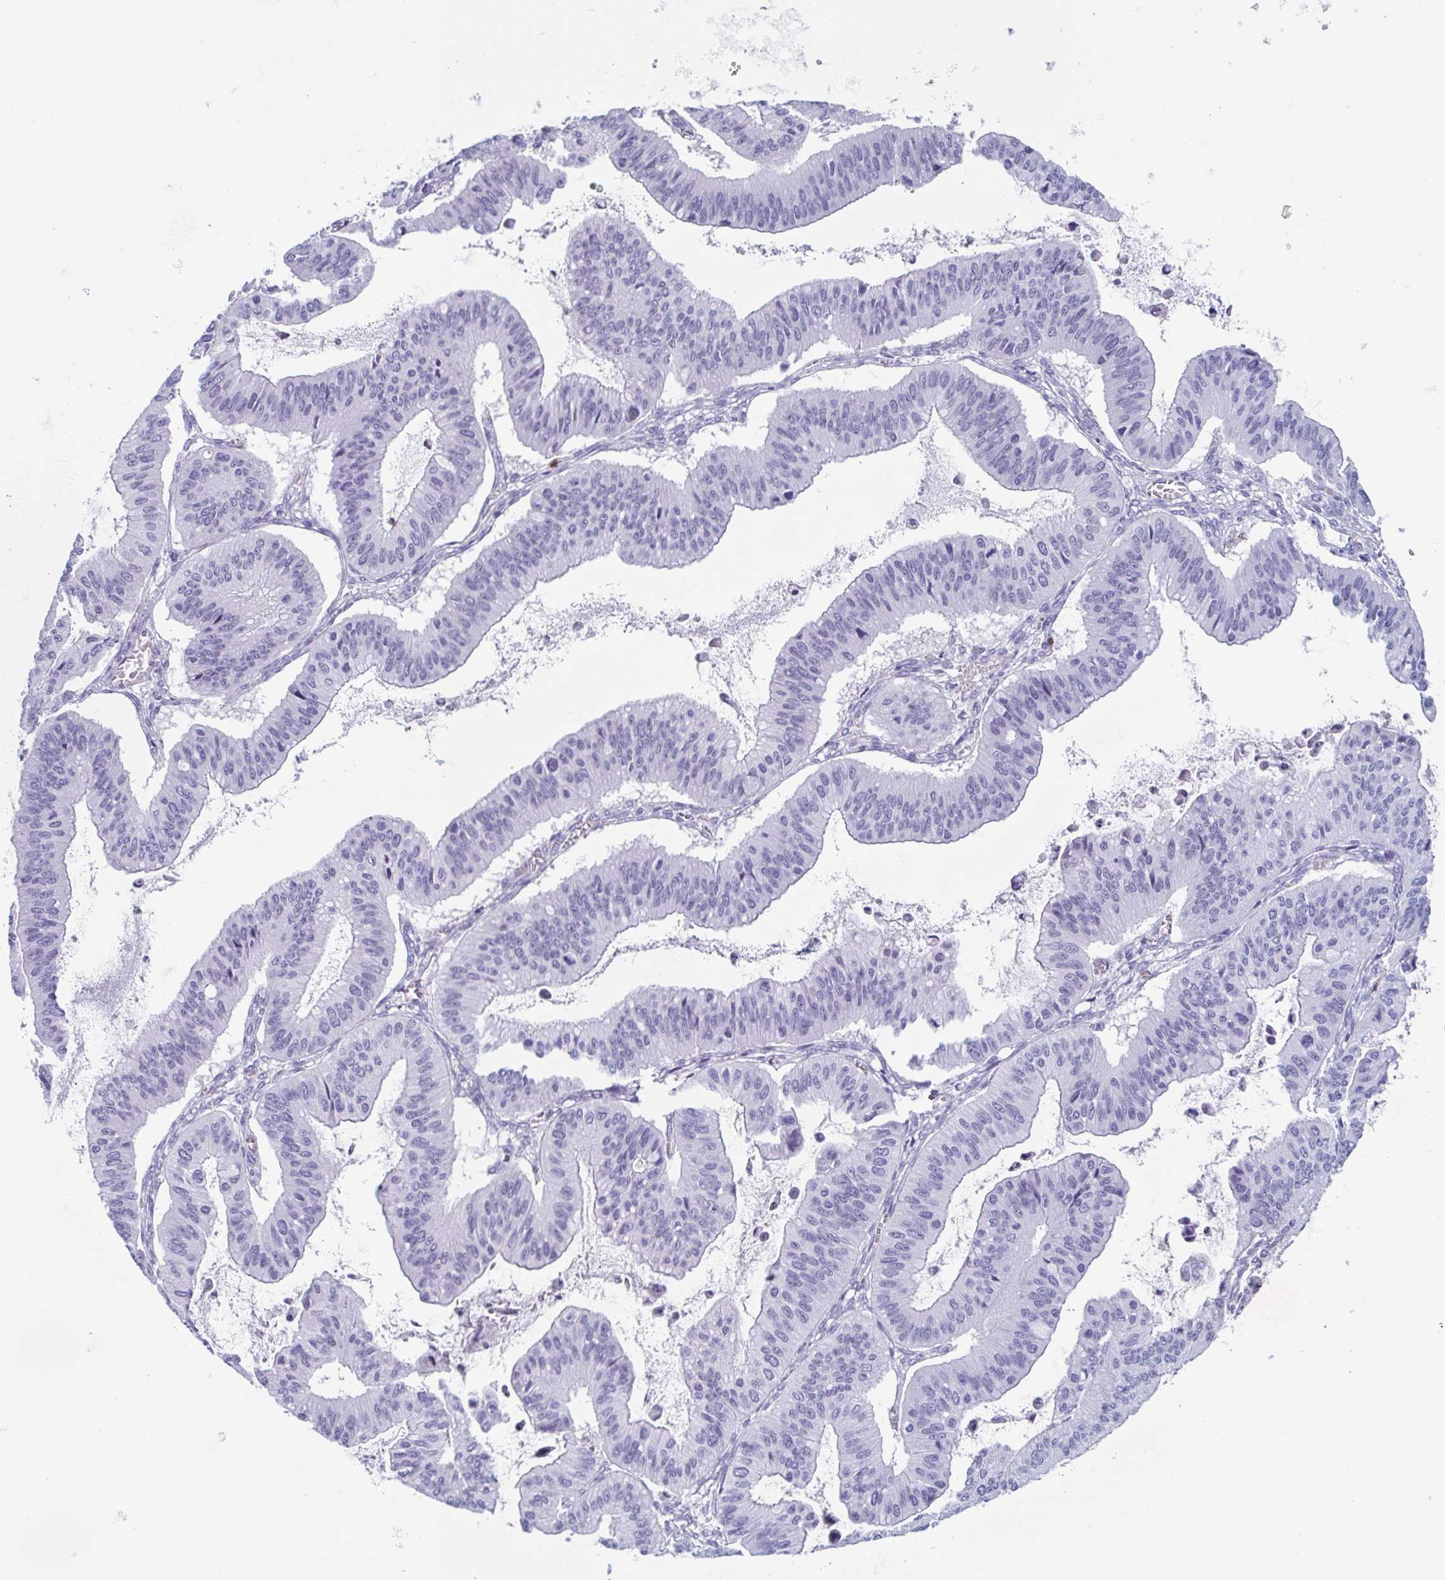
{"staining": {"intensity": "negative", "quantity": "none", "location": "none"}, "tissue": "ovarian cancer", "cell_type": "Tumor cells", "image_type": "cancer", "snomed": [{"axis": "morphology", "description": "Cystadenocarcinoma, mucinous, NOS"}, {"axis": "topography", "description": "Ovary"}], "caption": "IHC micrograph of human ovarian cancer stained for a protein (brown), which exhibits no expression in tumor cells.", "gene": "BPI", "patient": {"sex": "female", "age": 72}}